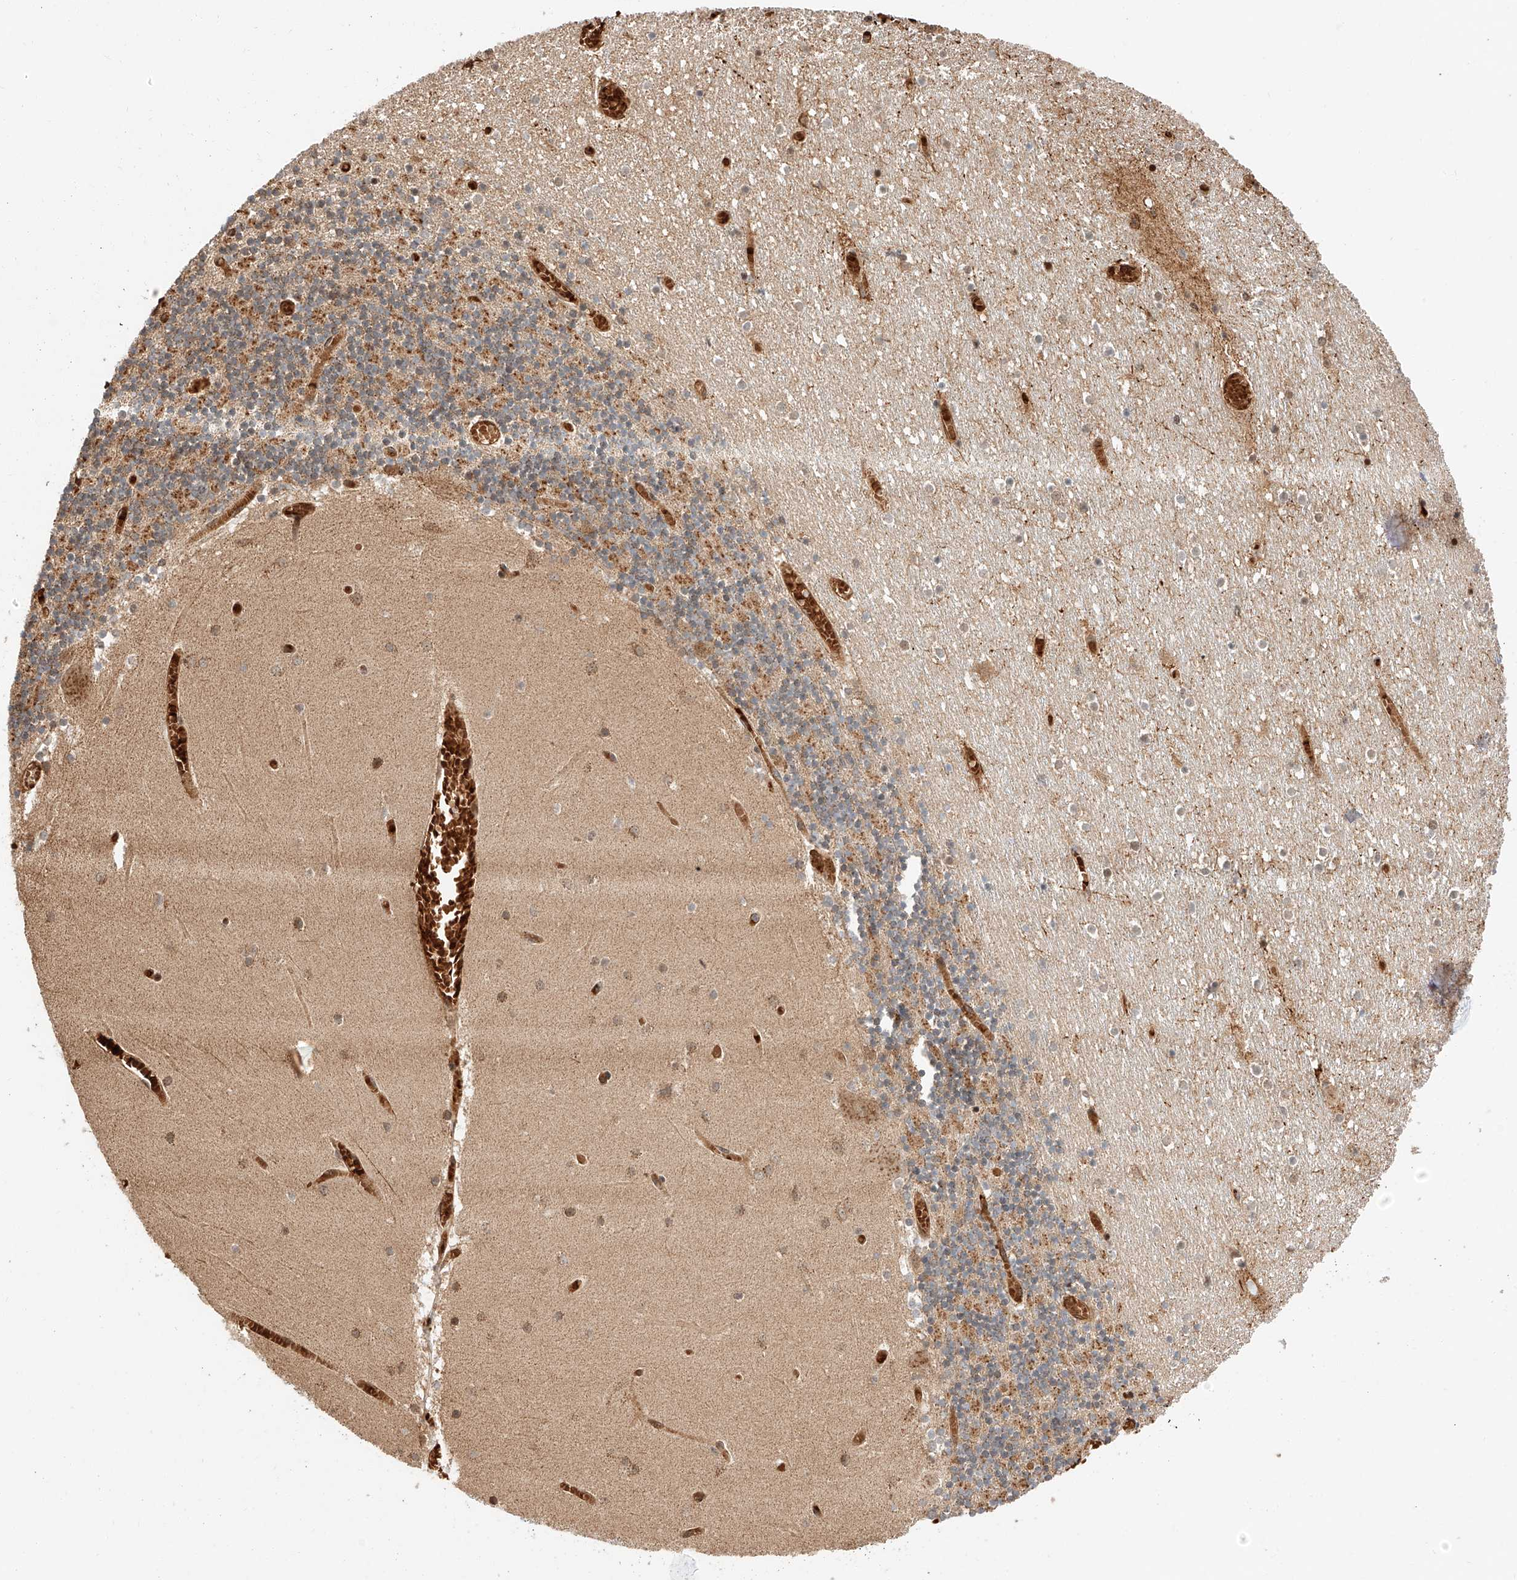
{"staining": {"intensity": "moderate", "quantity": "25%-75%", "location": "cytoplasmic/membranous,nuclear"}, "tissue": "cerebellum", "cell_type": "Cells in granular layer", "image_type": "normal", "snomed": [{"axis": "morphology", "description": "Normal tissue, NOS"}, {"axis": "topography", "description": "Cerebellum"}], "caption": "Protein staining exhibits moderate cytoplasmic/membranous,nuclear positivity in approximately 25%-75% of cells in granular layer in unremarkable cerebellum. (Stains: DAB (3,3'-diaminobenzidine) in brown, nuclei in blue, Microscopy: brightfield microscopy at high magnification).", "gene": "THTPA", "patient": {"sex": "female", "age": 28}}